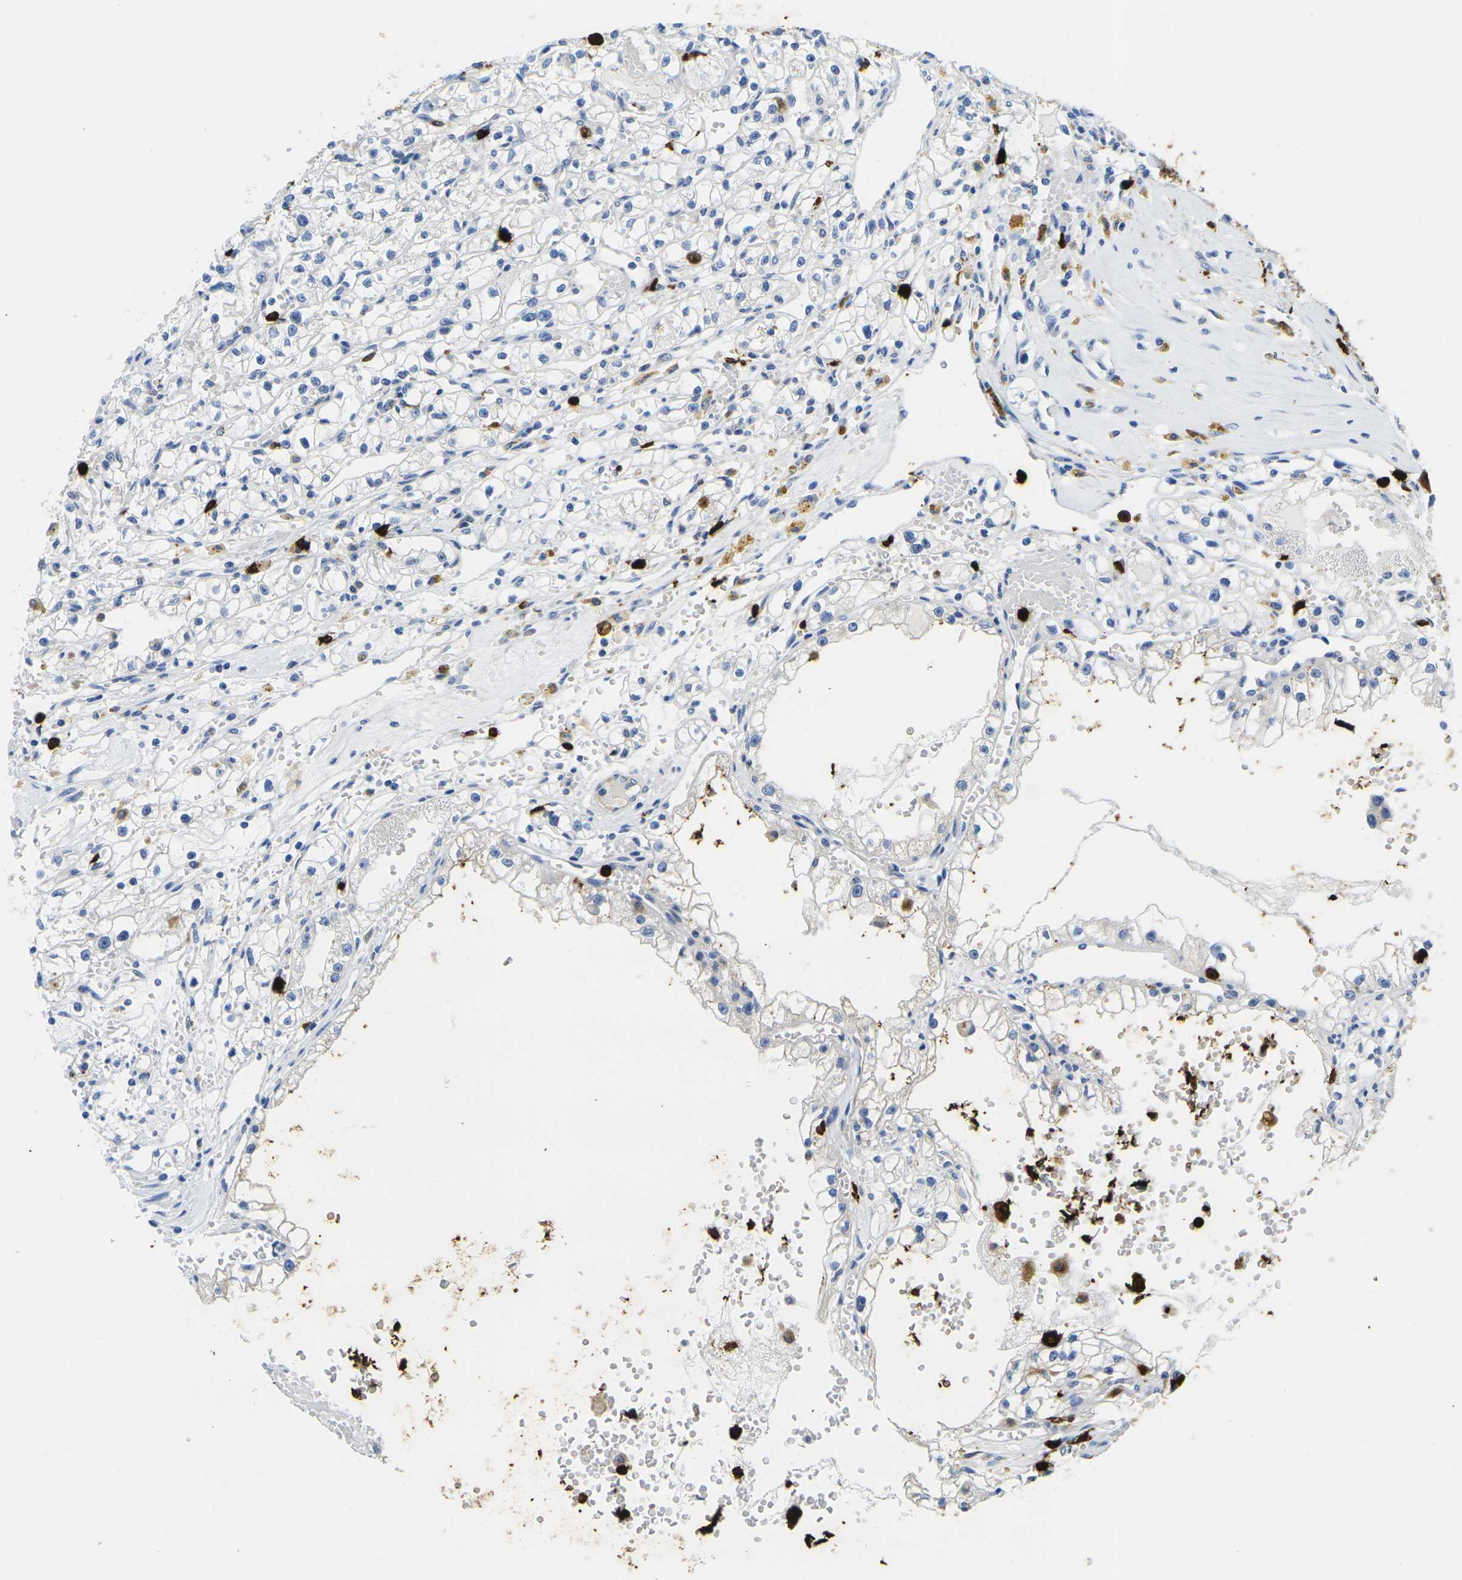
{"staining": {"intensity": "negative", "quantity": "none", "location": "none"}, "tissue": "renal cancer", "cell_type": "Tumor cells", "image_type": "cancer", "snomed": [{"axis": "morphology", "description": "Adenocarcinoma, NOS"}, {"axis": "topography", "description": "Kidney"}], "caption": "Human adenocarcinoma (renal) stained for a protein using immunohistochemistry (IHC) shows no expression in tumor cells.", "gene": "S100A9", "patient": {"sex": "male", "age": 56}}